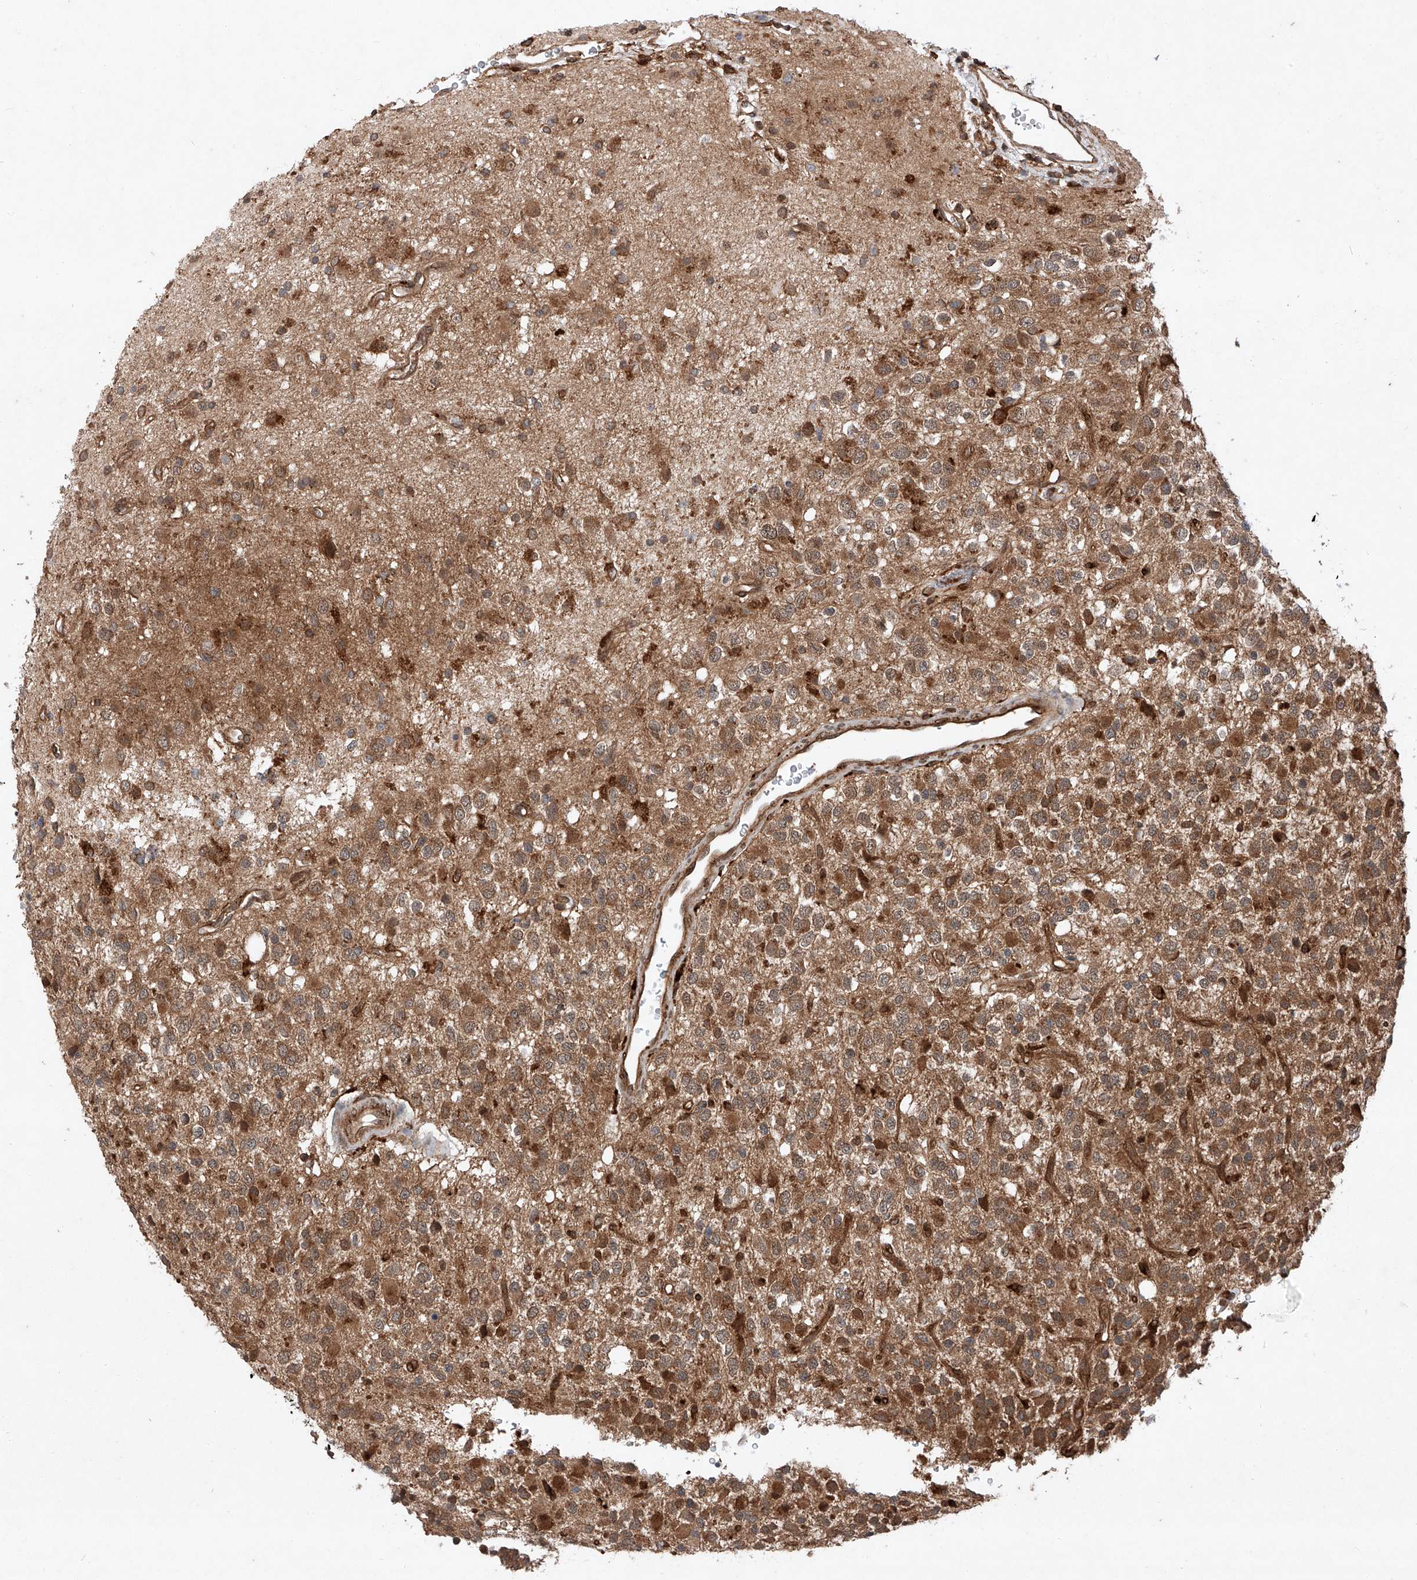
{"staining": {"intensity": "moderate", "quantity": "25%-75%", "location": "cytoplasmic/membranous"}, "tissue": "glioma", "cell_type": "Tumor cells", "image_type": "cancer", "snomed": [{"axis": "morphology", "description": "Glioma, malignant, High grade"}, {"axis": "topography", "description": "Brain"}], "caption": "Protein analysis of glioma tissue exhibits moderate cytoplasmic/membranous positivity in about 25%-75% of tumor cells.", "gene": "ZFP28", "patient": {"sex": "male", "age": 34}}